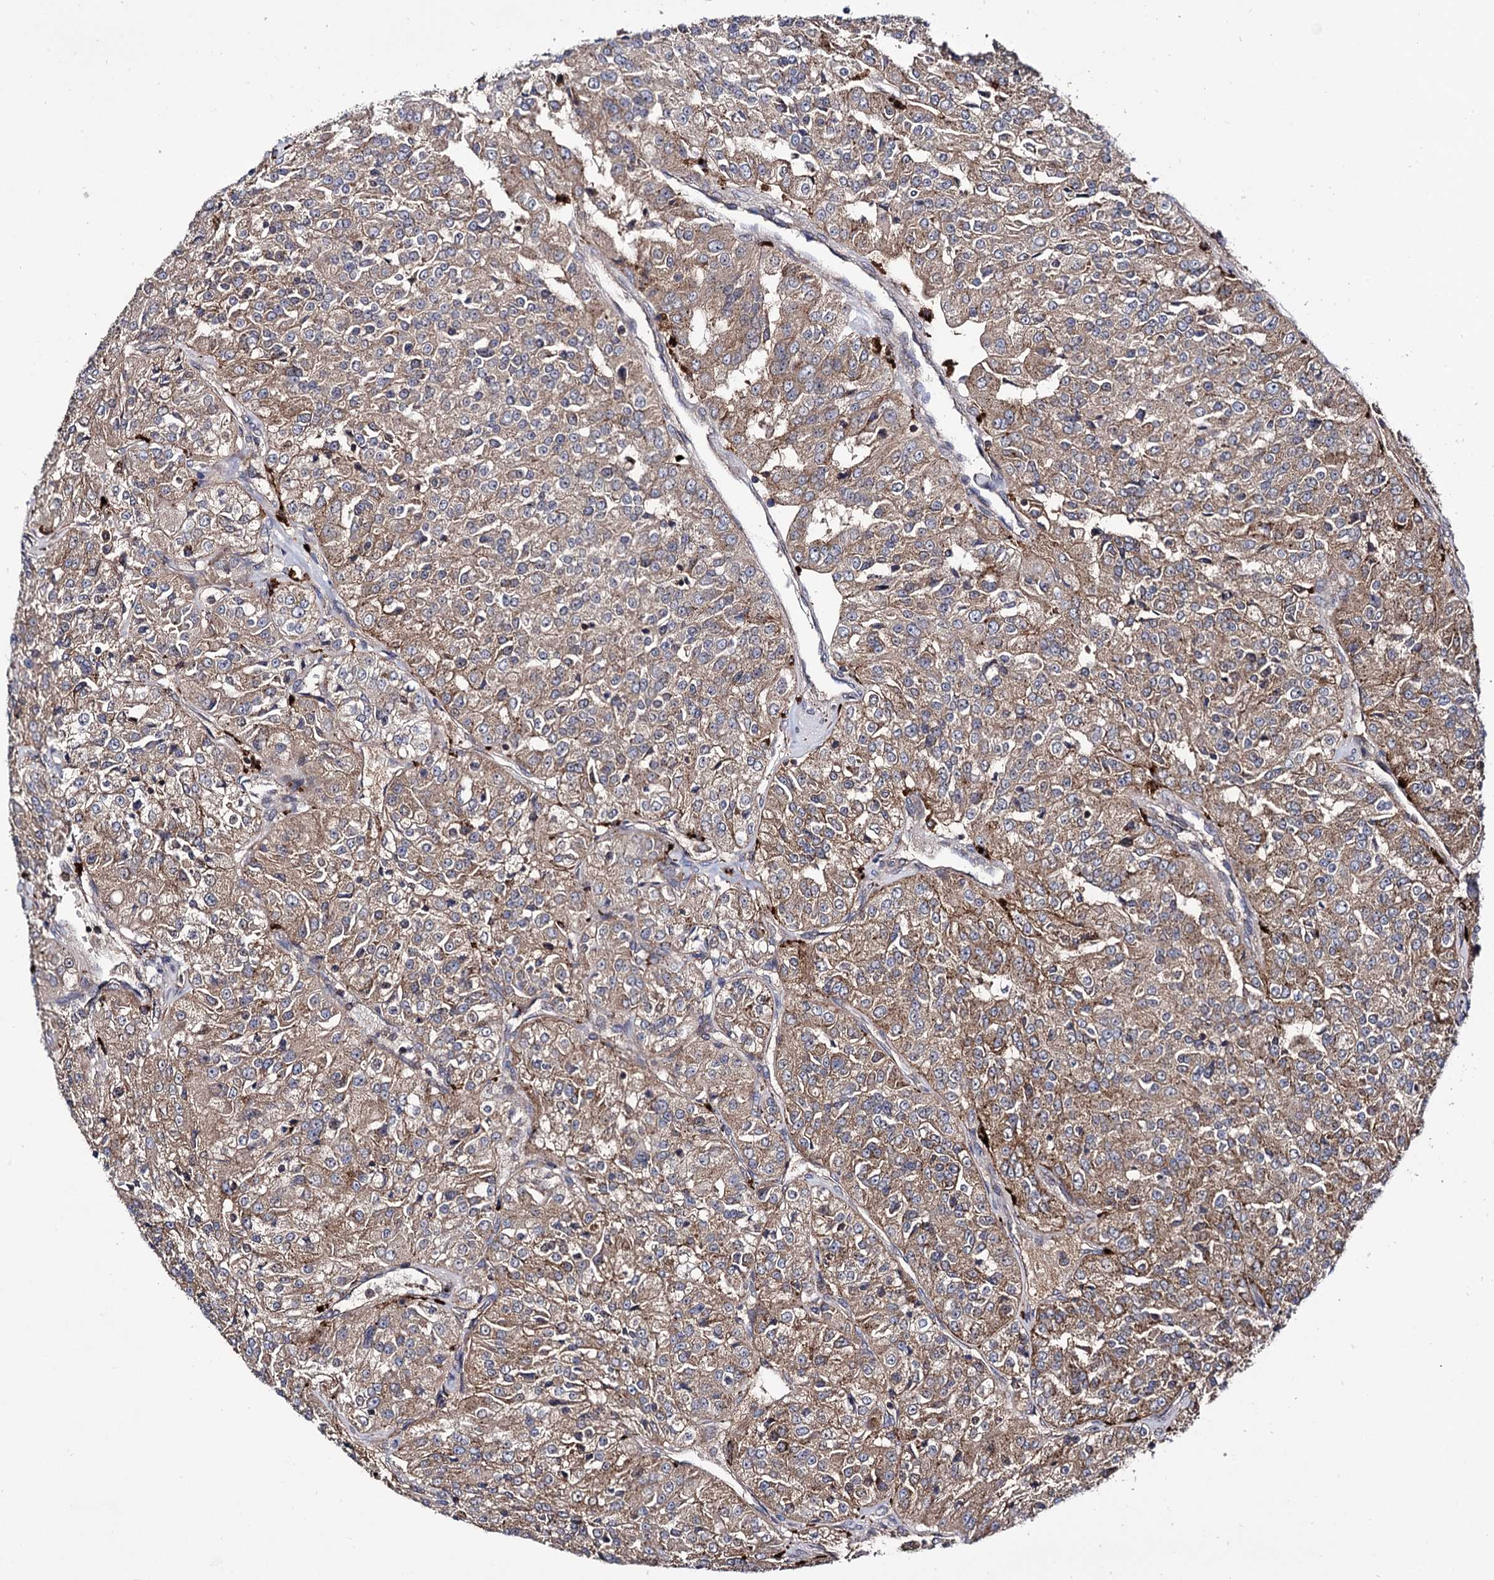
{"staining": {"intensity": "moderate", "quantity": ">75%", "location": "cytoplasmic/membranous"}, "tissue": "renal cancer", "cell_type": "Tumor cells", "image_type": "cancer", "snomed": [{"axis": "morphology", "description": "Adenocarcinoma, NOS"}, {"axis": "topography", "description": "Kidney"}], "caption": "Immunohistochemical staining of renal cancer (adenocarcinoma) displays moderate cytoplasmic/membranous protein expression in about >75% of tumor cells.", "gene": "MICAL2", "patient": {"sex": "female", "age": 63}}